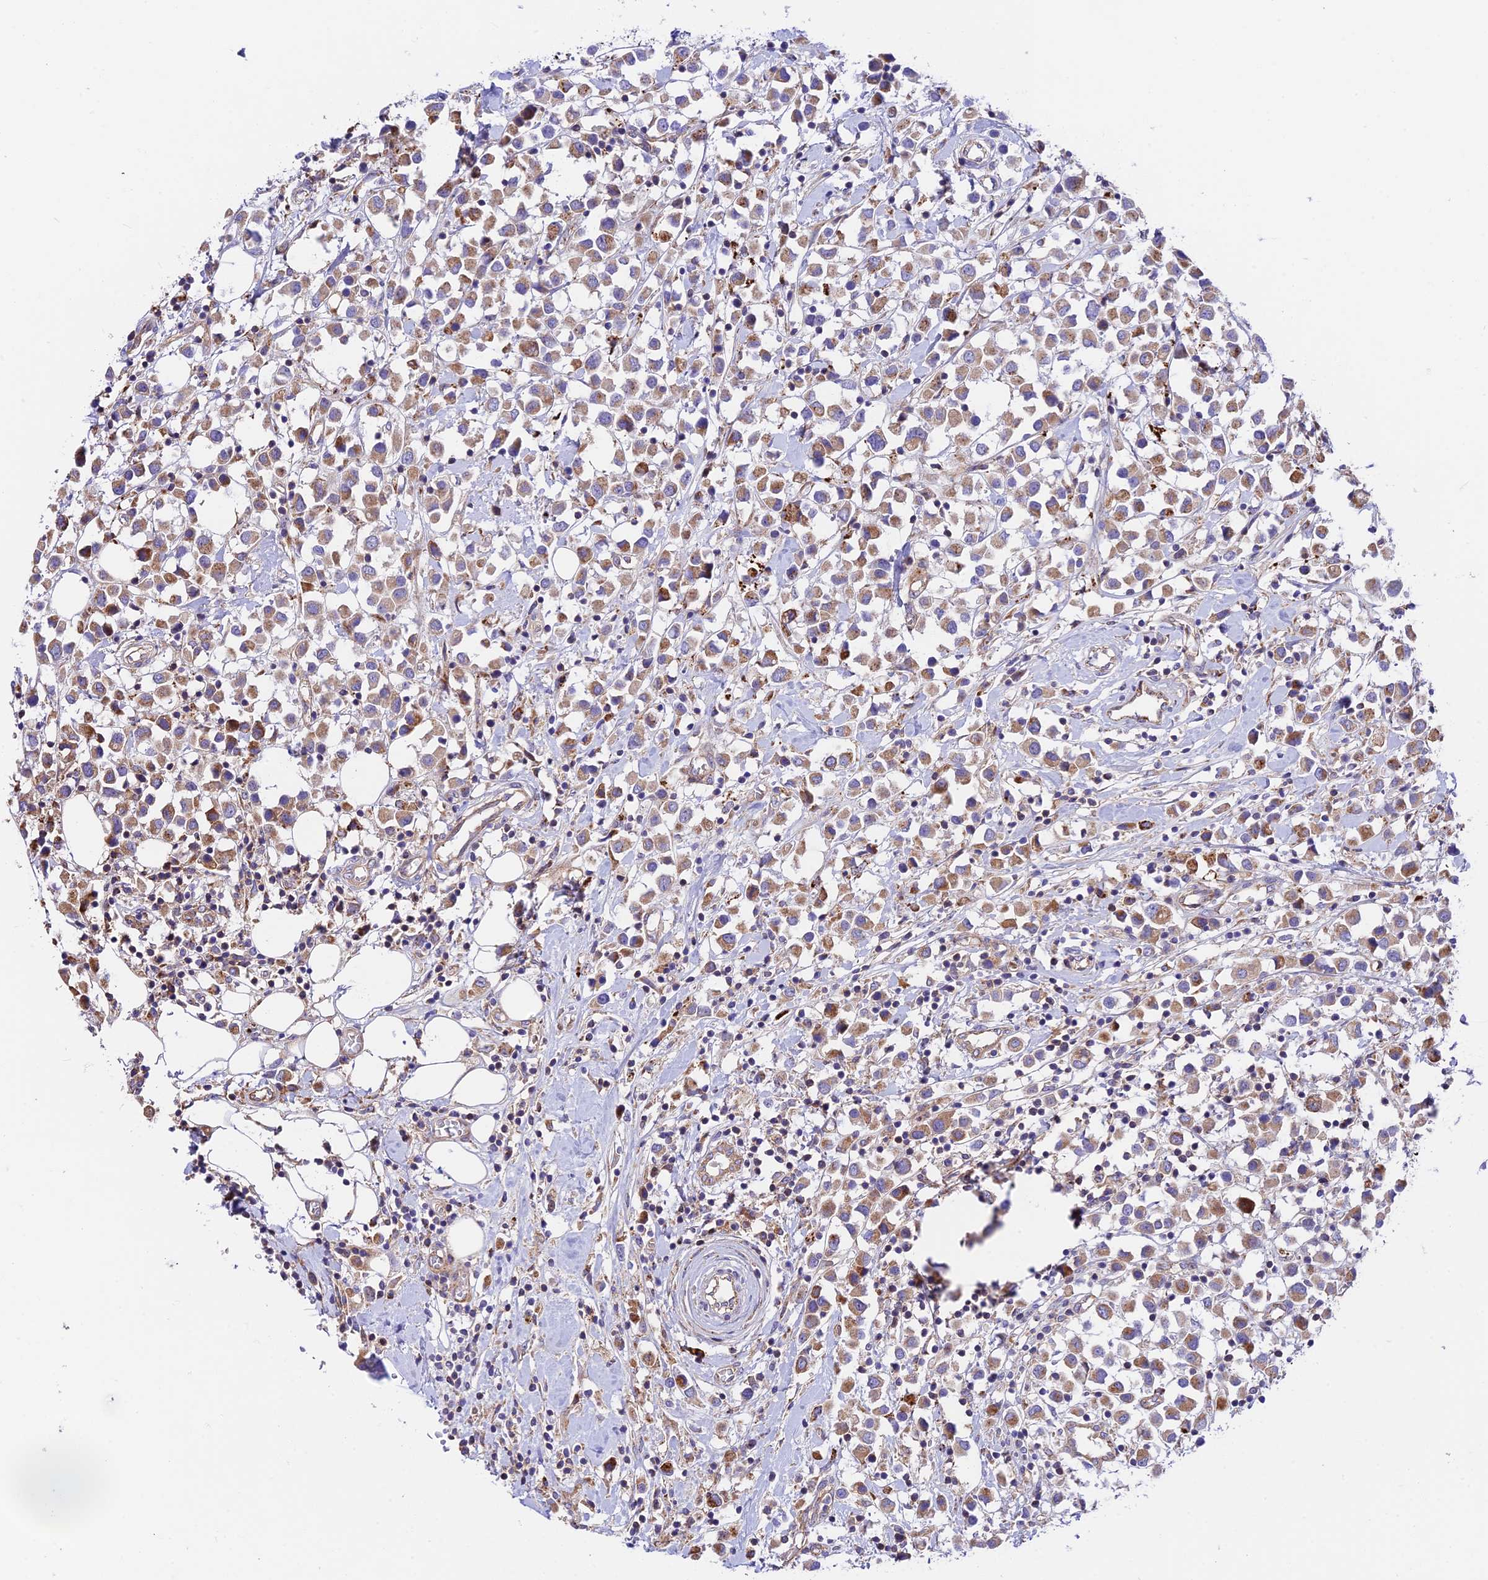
{"staining": {"intensity": "moderate", "quantity": ">75%", "location": "cytoplasmic/membranous"}, "tissue": "breast cancer", "cell_type": "Tumor cells", "image_type": "cancer", "snomed": [{"axis": "morphology", "description": "Duct carcinoma"}, {"axis": "topography", "description": "Breast"}], "caption": "High-power microscopy captured an IHC image of breast intraductal carcinoma, revealing moderate cytoplasmic/membranous positivity in about >75% of tumor cells. (brown staining indicates protein expression, while blue staining denotes nuclei).", "gene": "VPS13C", "patient": {"sex": "female", "age": 61}}